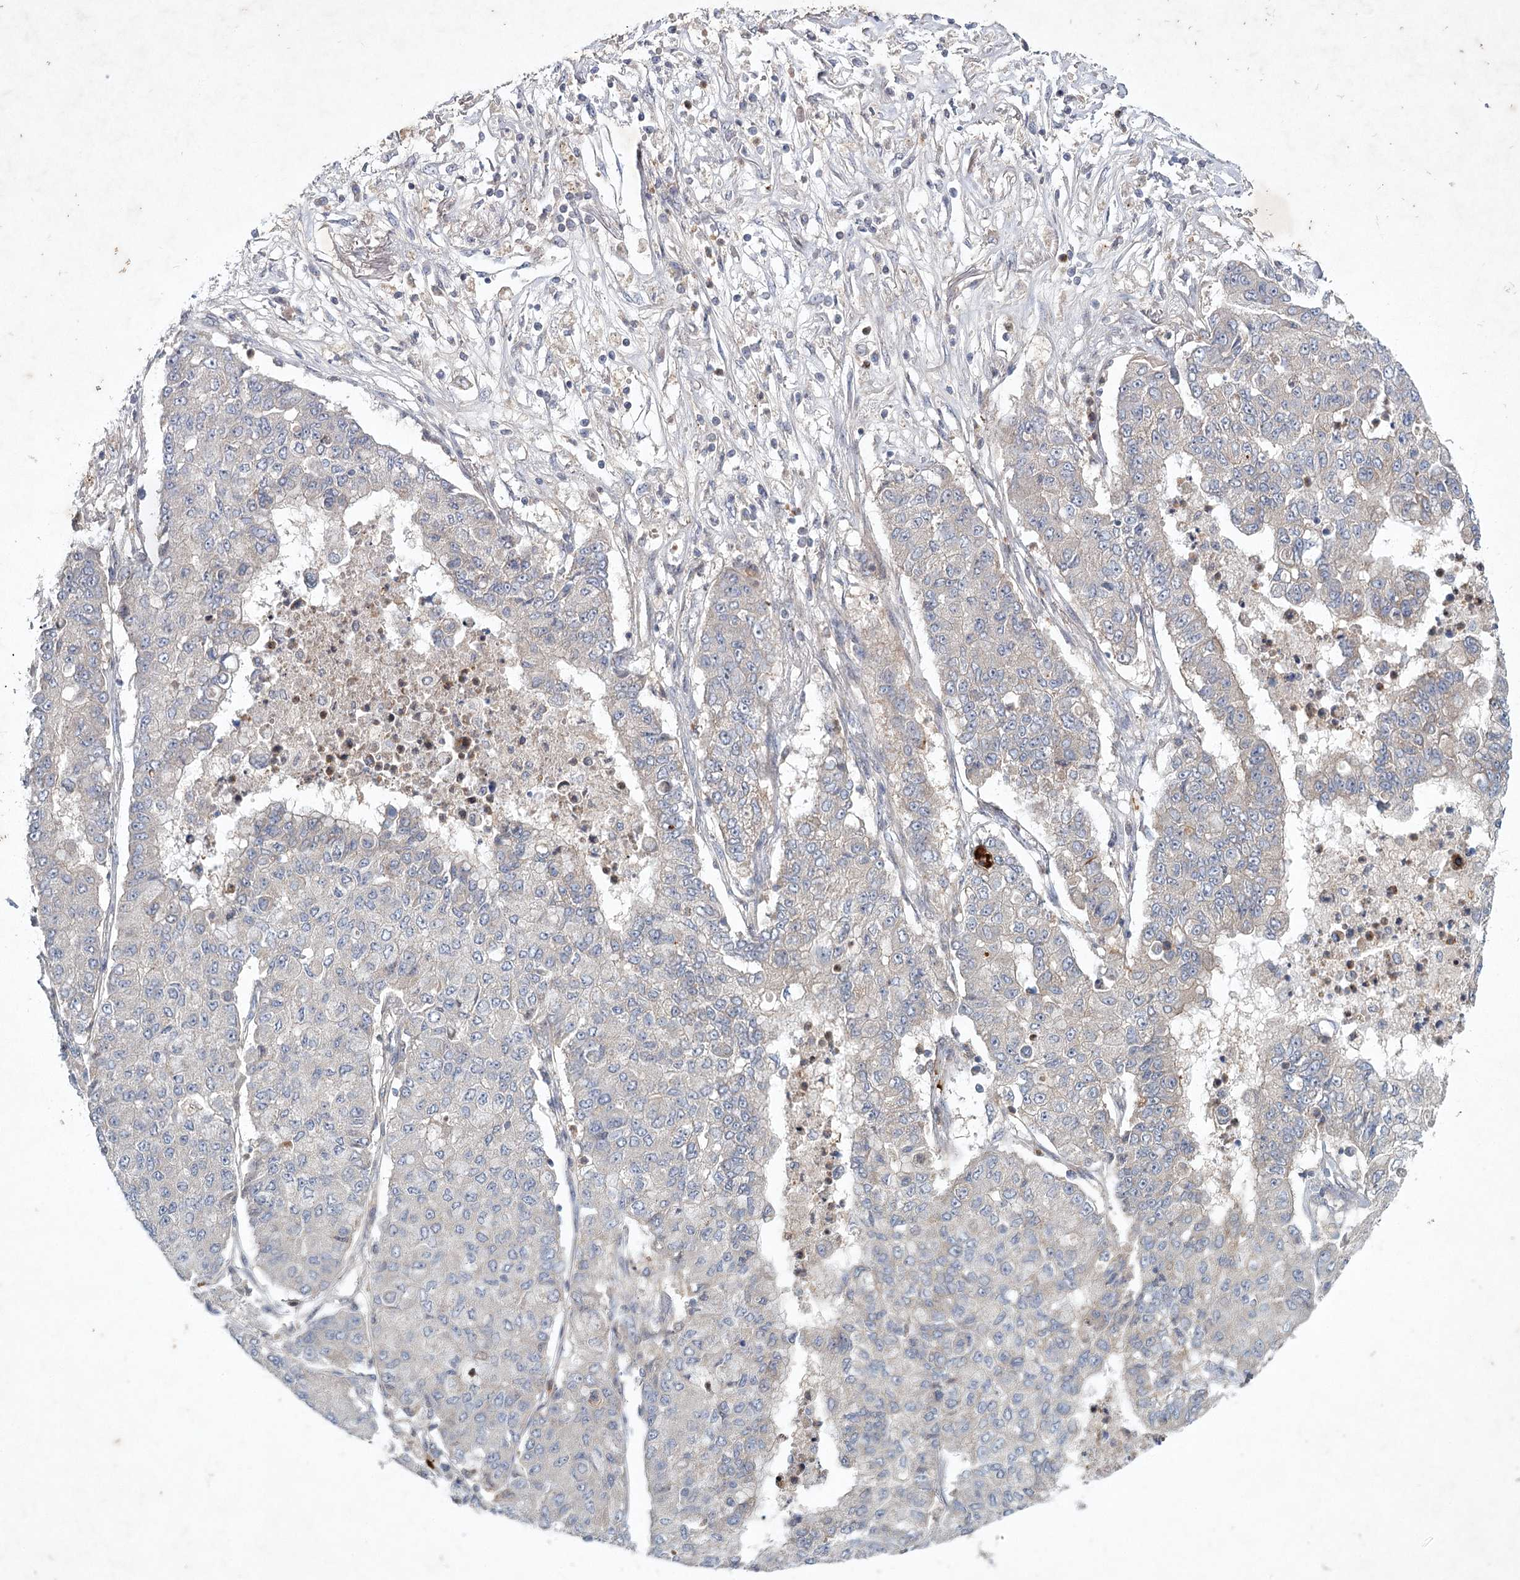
{"staining": {"intensity": "negative", "quantity": "none", "location": "none"}, "tissue": "lung cancer", "cell_type": "Tumor cells", "image_type": "cancer", "snomed": [{"axis": "morphology", "description": "Squamous cell carcinoma, NOS"}, {"axis": "topography", "description": "Lung"}], "caption": "IHC photomicrograph of neoplastic tissue: human squamous cell carcinoma (lung) stained with DAB (3,3'-diaminobenzidine) exhibits no significant protein expression in tumor cells. (DAB immunohistochemistry (IHC) with hematoxylin counter stain).", "gene": "MAP3K13", "patient": {"sex": "male", "age": 74}}